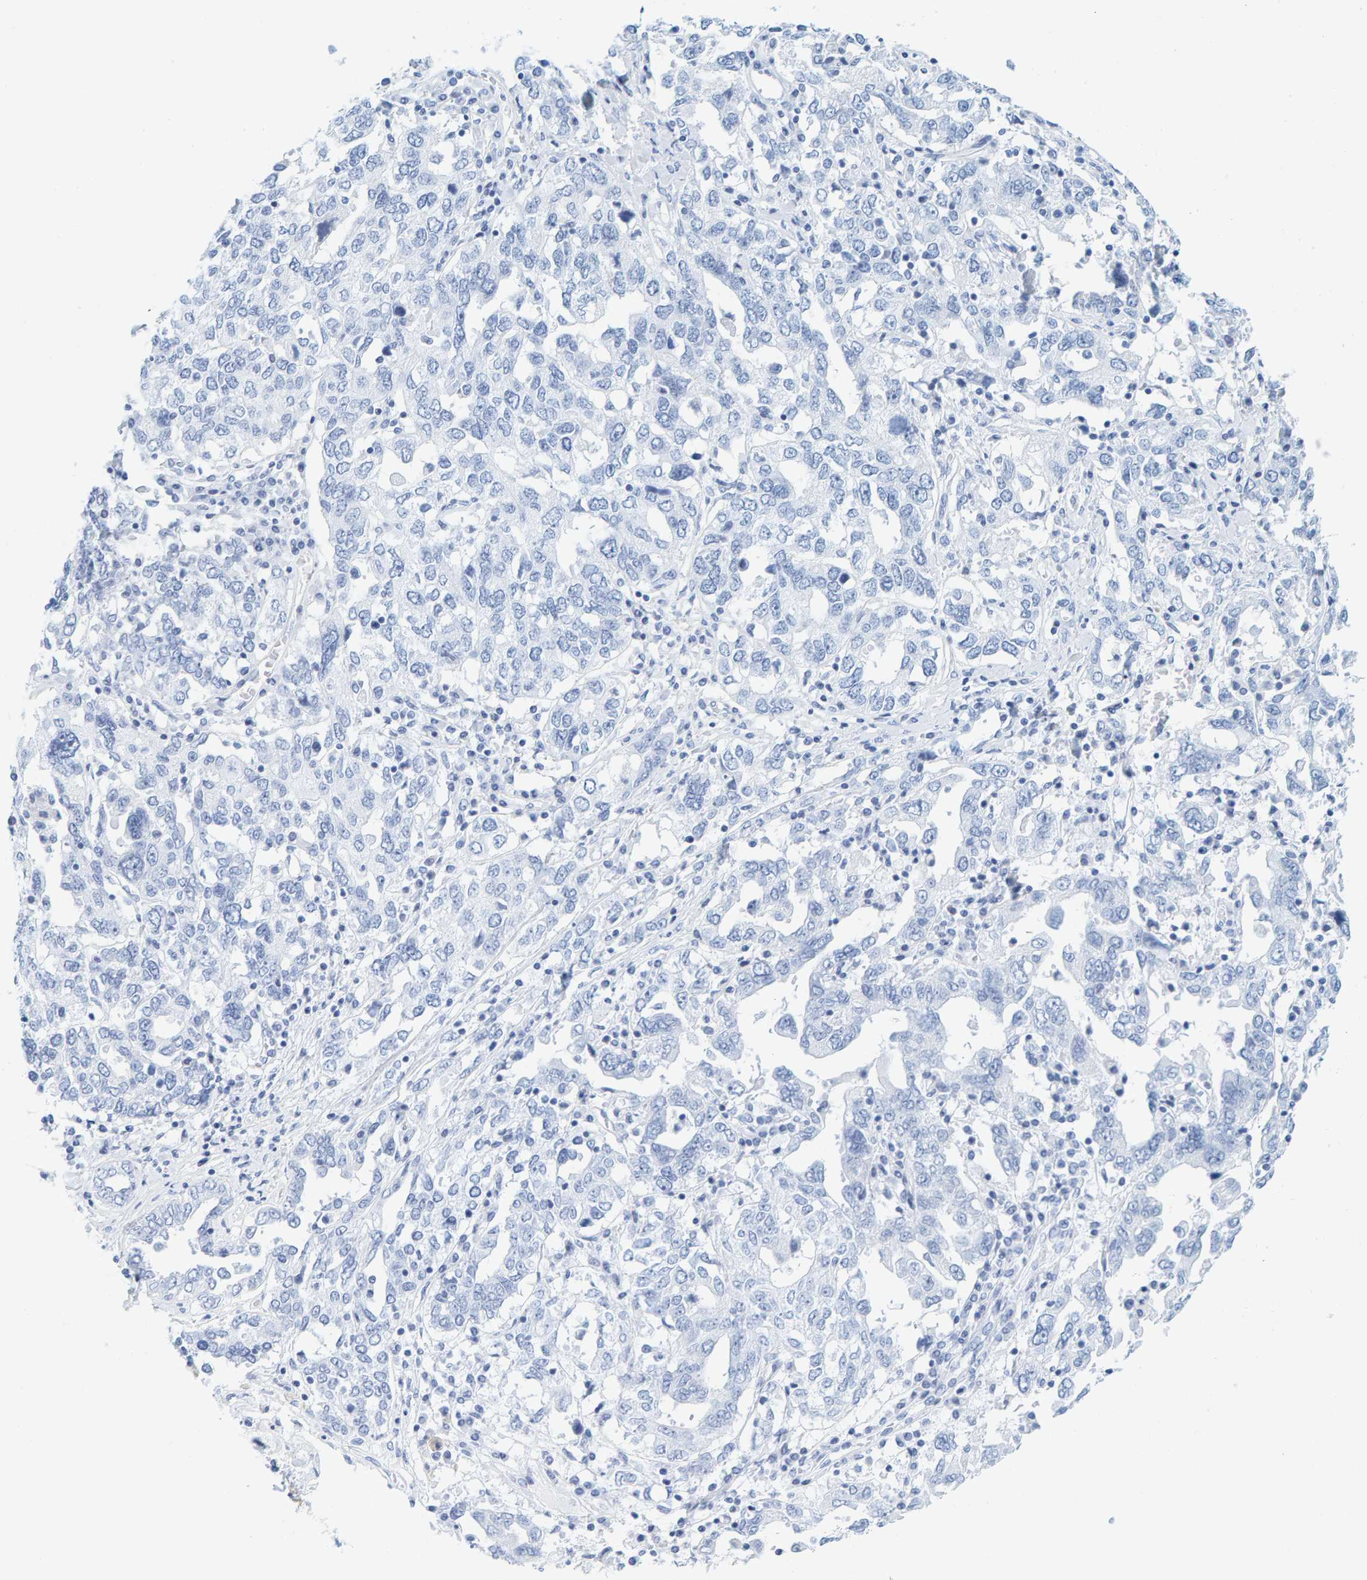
{"staining": {"intensity": "negative", "quantity": "none", "location": "none"}, "tissue": "ovarian cancer", "cell_type": "Tumor cells", "image_type": "cancer", "snomed": [{"axis": "morphology", "description": "Carcinoma, endometroid"}, {"axis": "topography", "description": "Ovary"}], "caption": "Tumor cells are negative for brown protein staining in ovarian cancer.", "gene": "SFTPC", "patient": {"sex": "female", "age": 62}}